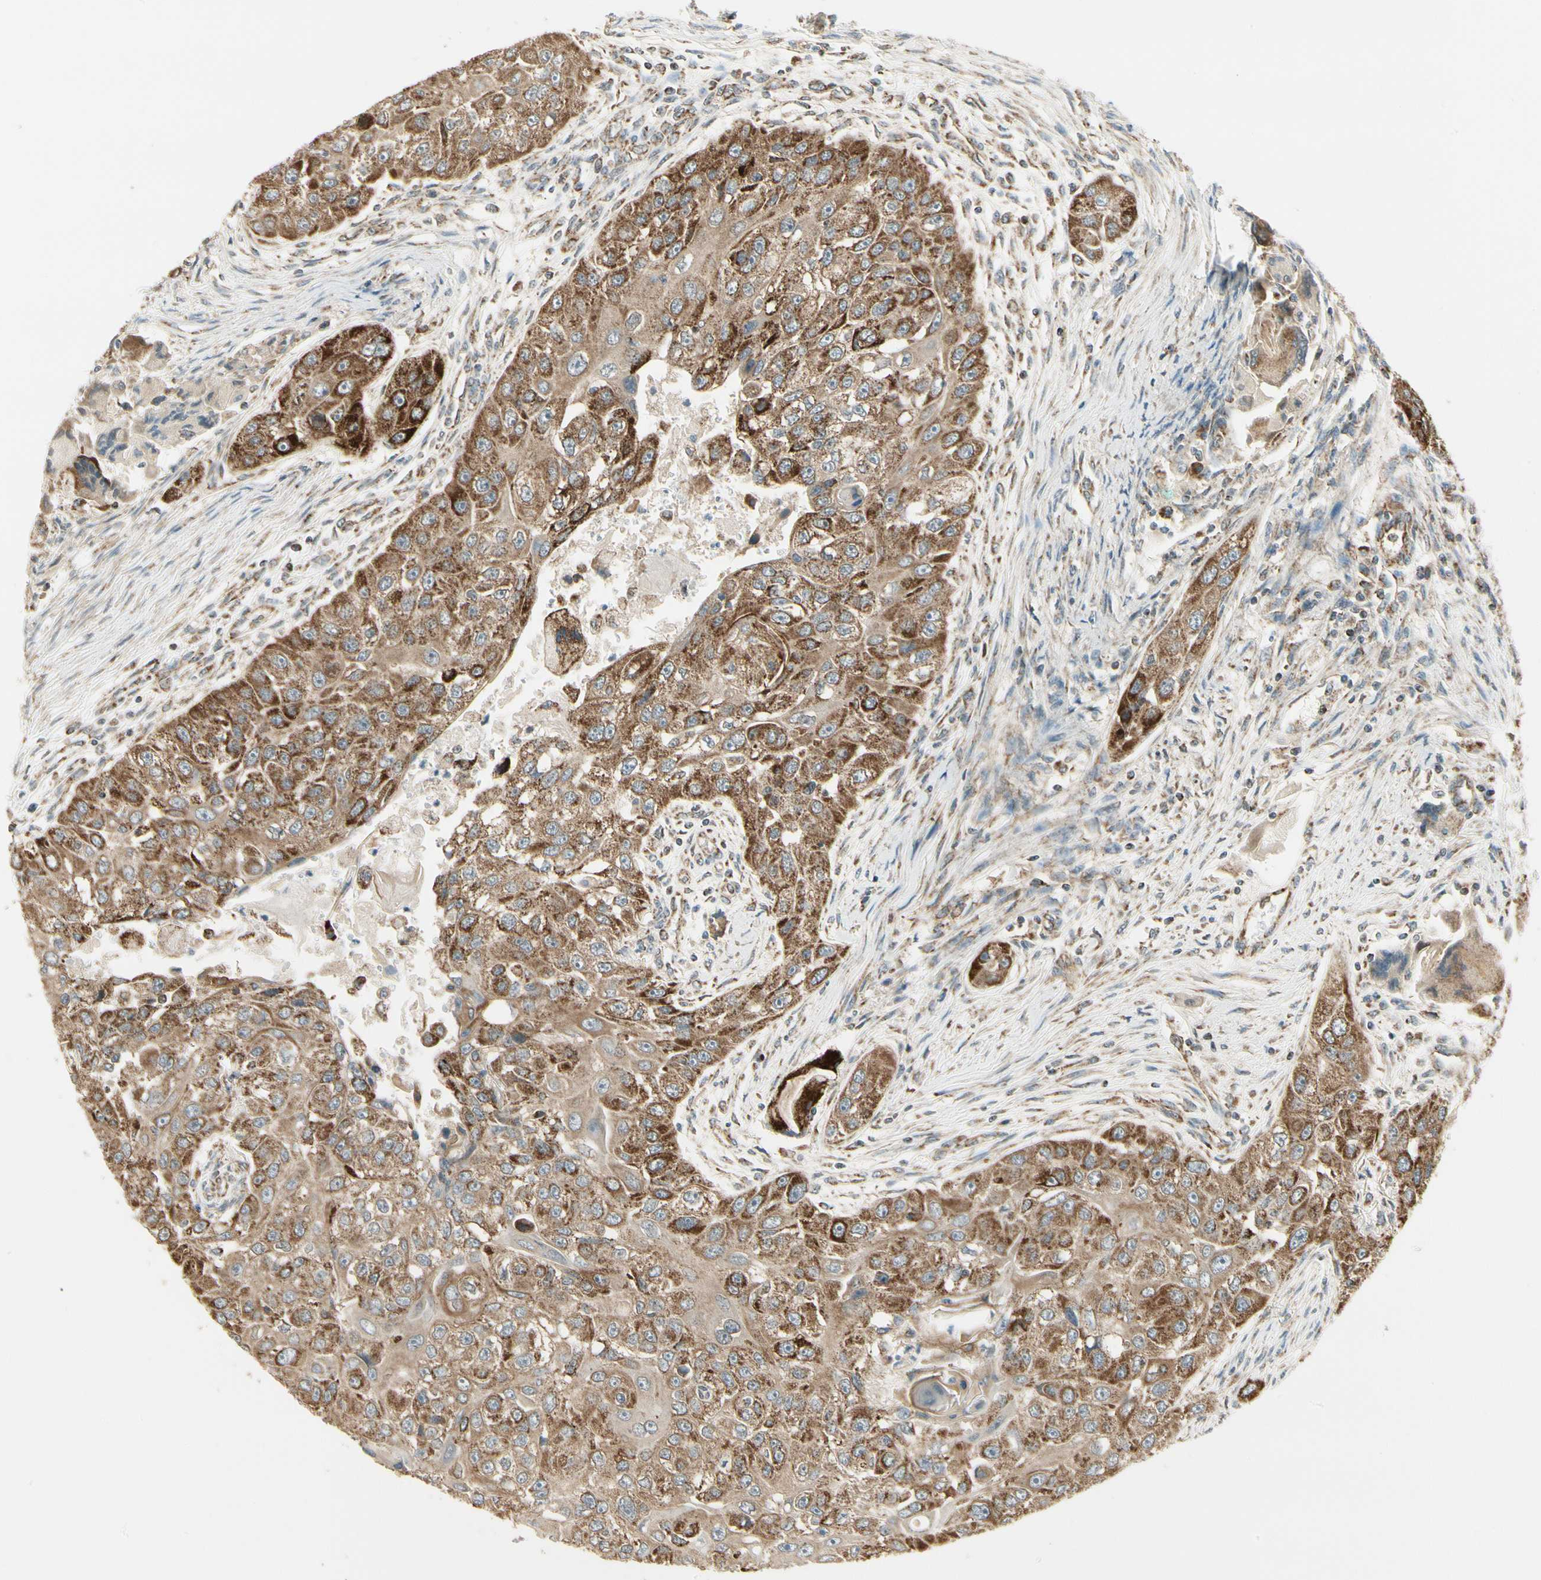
{"staining": {"intensity": "strong", "quantity": ">75%", "location": "cytoplasmic/membranous"}, "tissue": "head and neck cancer", "cell_type": "Tumor cells", "image_type": "cancer", "snomed": [{"axis": "morphology", "description": "Normal tissue, NOS"}, {"axis": "morphology", "description": "Squamous cell carcinoma, NOS"}, {"axis": "topography", "description": "Skeletal muscle"}, {"axis": "topography", "description": "Head-Neck"}], "caption": "The histopathology image exhibits staining of squamous cell carcinoma (head and neck), revealing strong cytoplasmic/membranous protein expression (brown color) within tumor cells.", "gene": "EPHB3", "patient": {"sex": "male", "age": 51}}